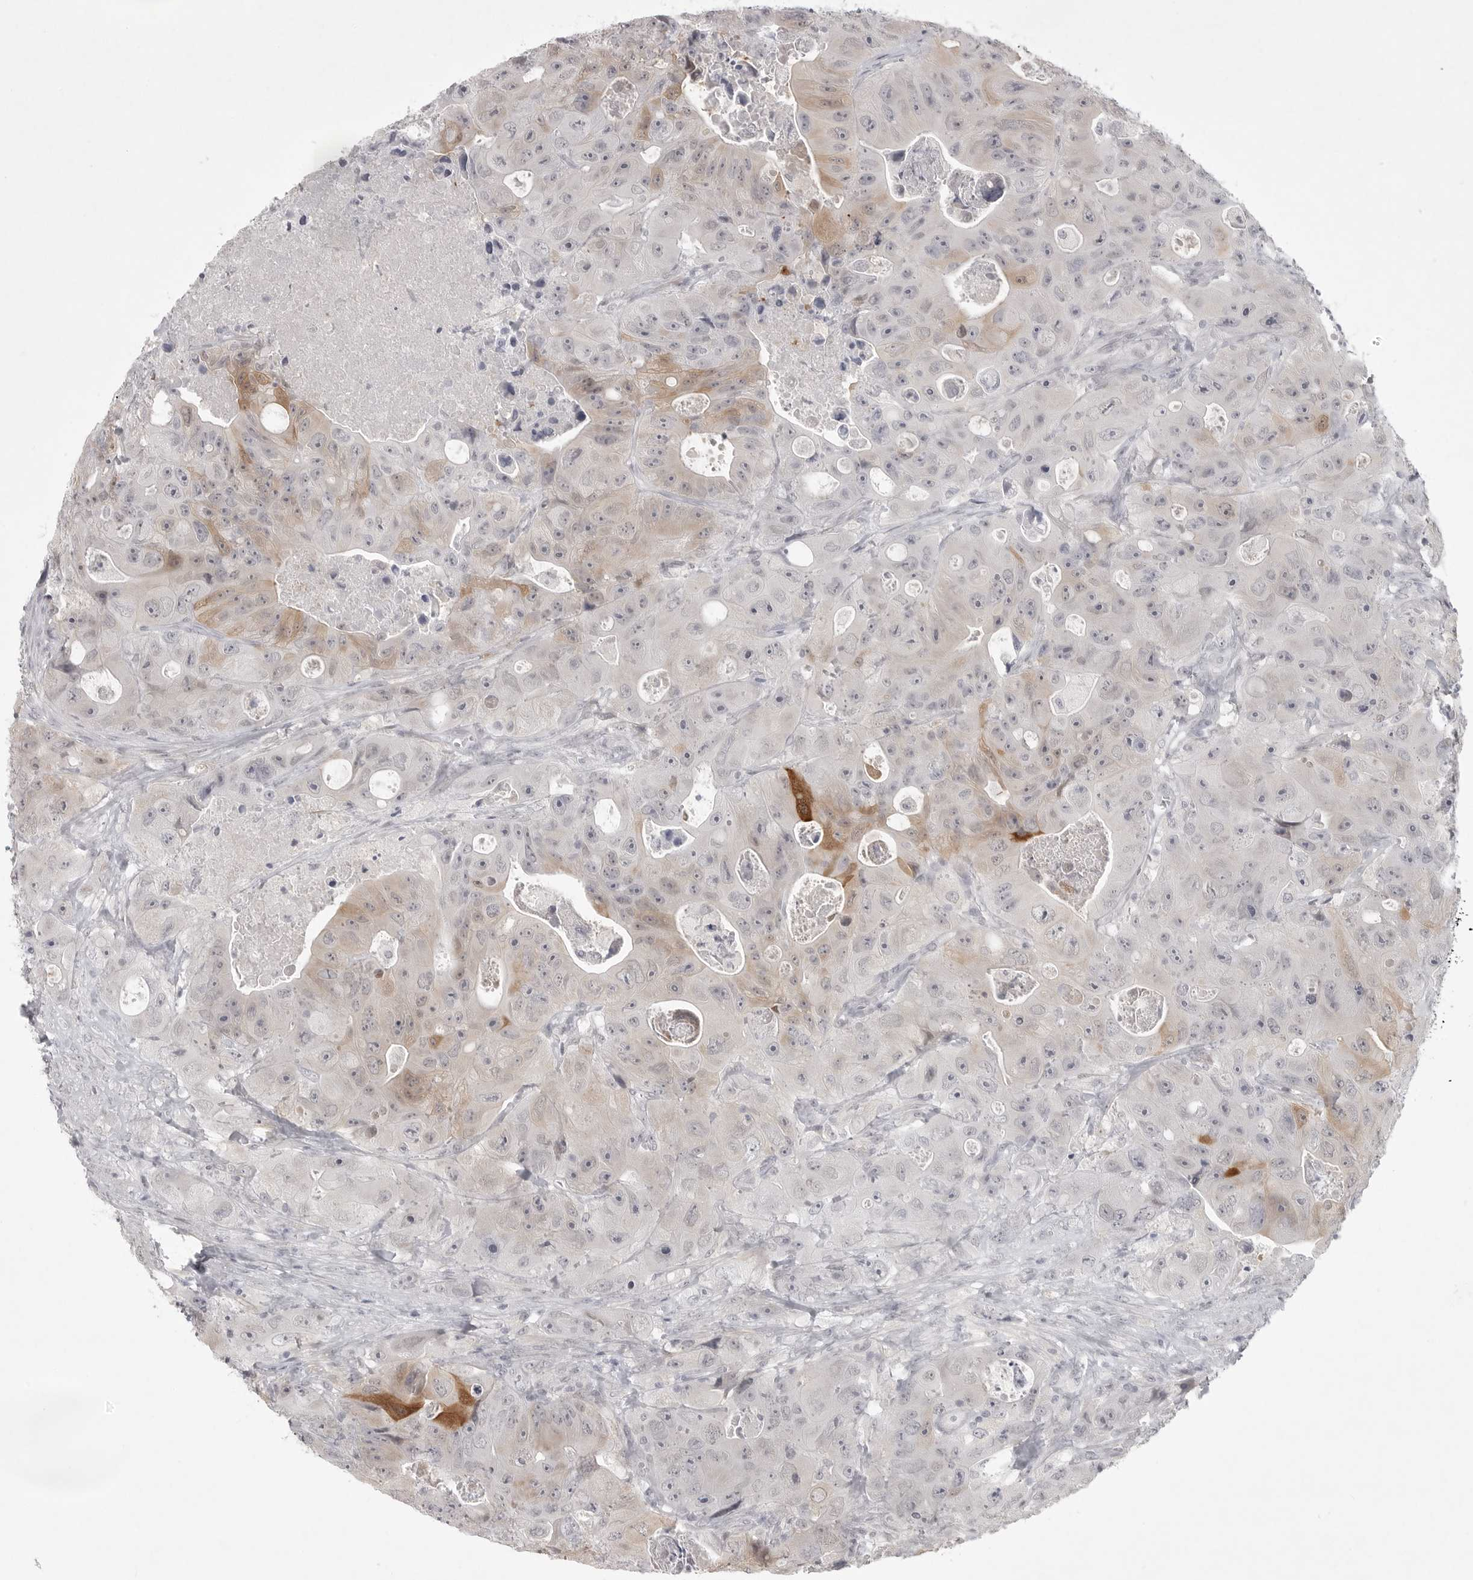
{"staining": {"intensity": "moderate", "quantity": "<25%", "location": "cytoplasmic/membranous"}, "tissue": "colorectal cancer", "cell_type": "Tumor cells", "image_type": "cancer", "snomed": [{"axis": "morphology", "description": "Adenocarcinoma, NOS"}, {"axis": "topography", "description": "Colon"}], "caption": "This is an image of immunohistochemistry (IHC) staining of colorectal cancer, which shows moderate positivity in the cytoplasmic/membranous of tumor cells.", "gene": "TCTN3", "patient": {"sex": "female", "age": 46}}